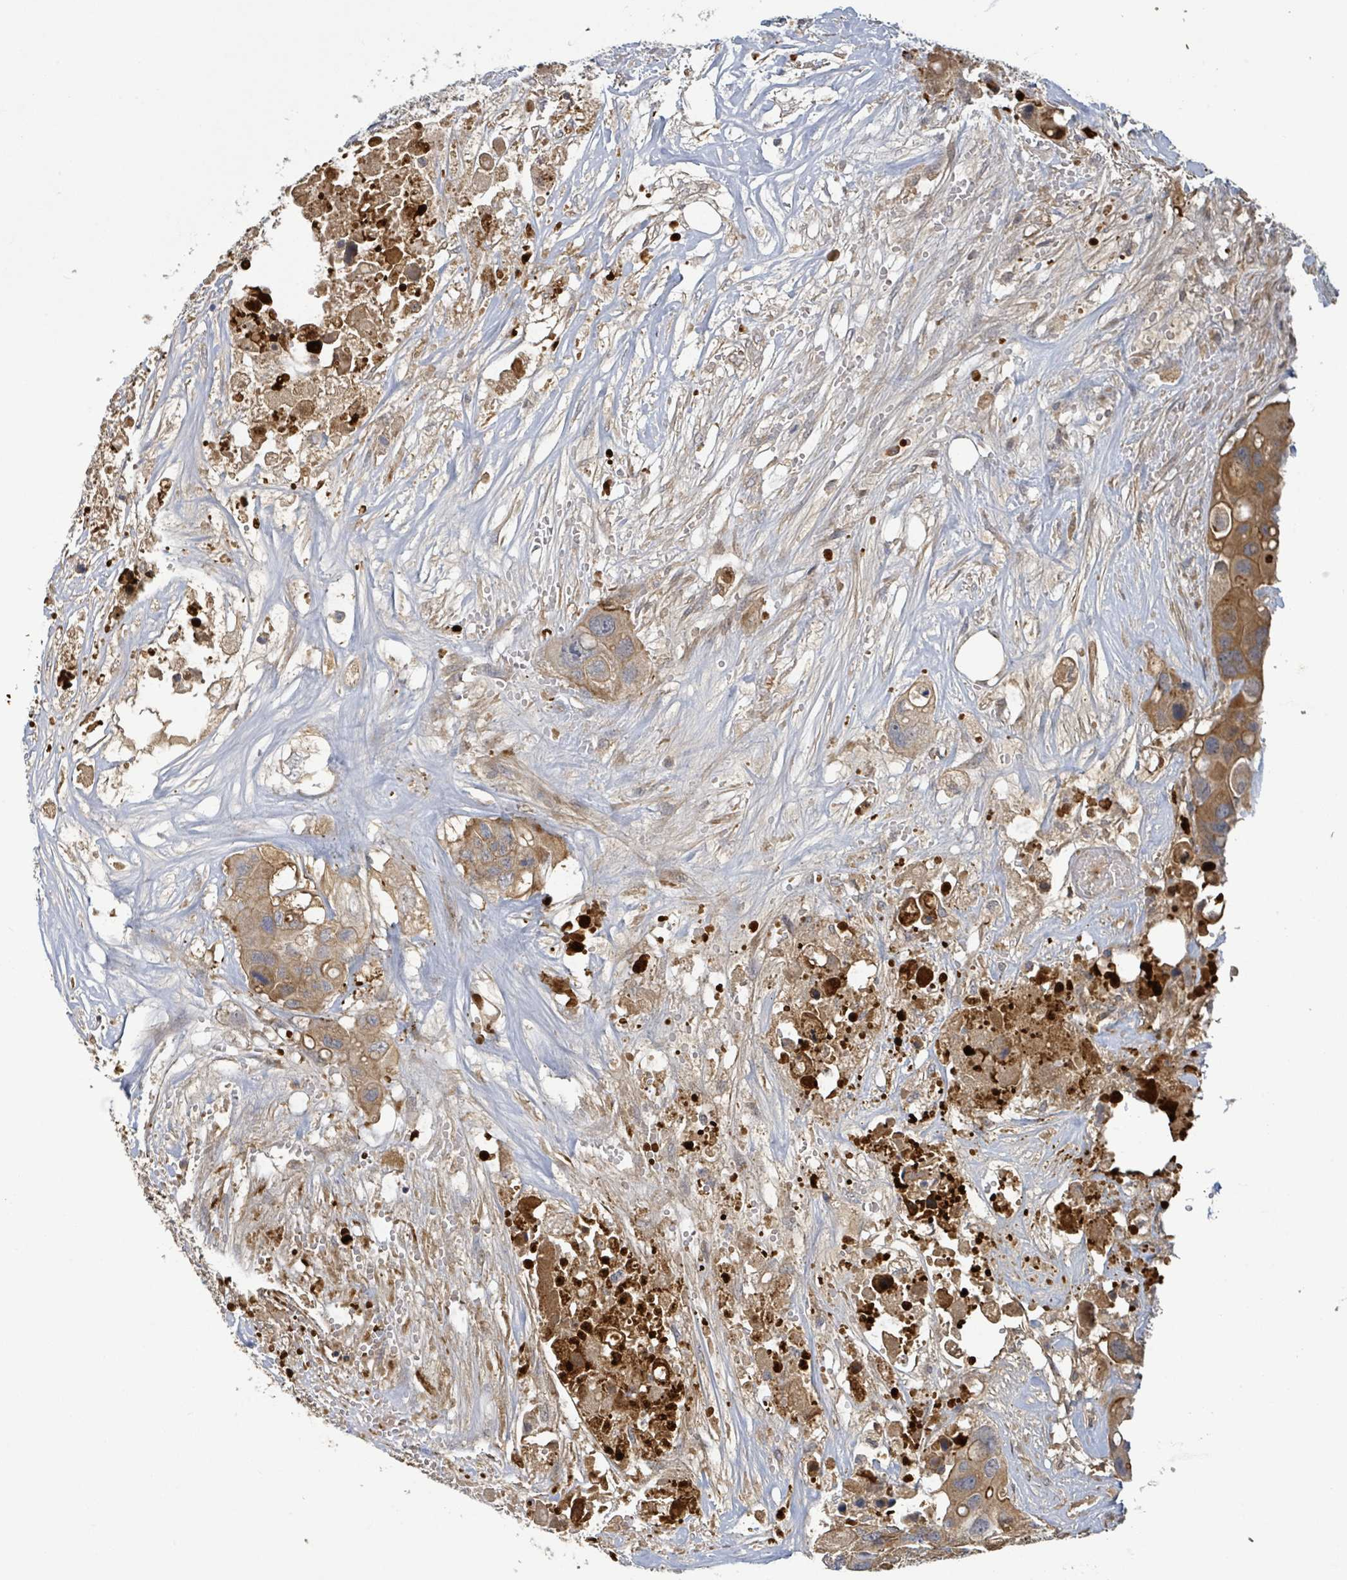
{"staining": {"intensity": "moderate", "quantity": ">75%", "location": "cytoplasmic/membranous"}, "tissue": "colorectal cancer", "cell_type": "Tumor cells", "image_type": "cancer", "snomed": [{"axis": "morphology", "description": "Adenocarcinoma, NOS"}, {"axis": "topography", "description": "Colon"}], "caption": "Immunohistochemistry image of human colorectal adenocarcinoma stained for a protein (brown), which displays medium levels of moderate cytoplasmic/membranous positivity in approximately >75% of tumor cells.", "gene": "STARD4", "patient": {"sex": "male", "age": 77}}